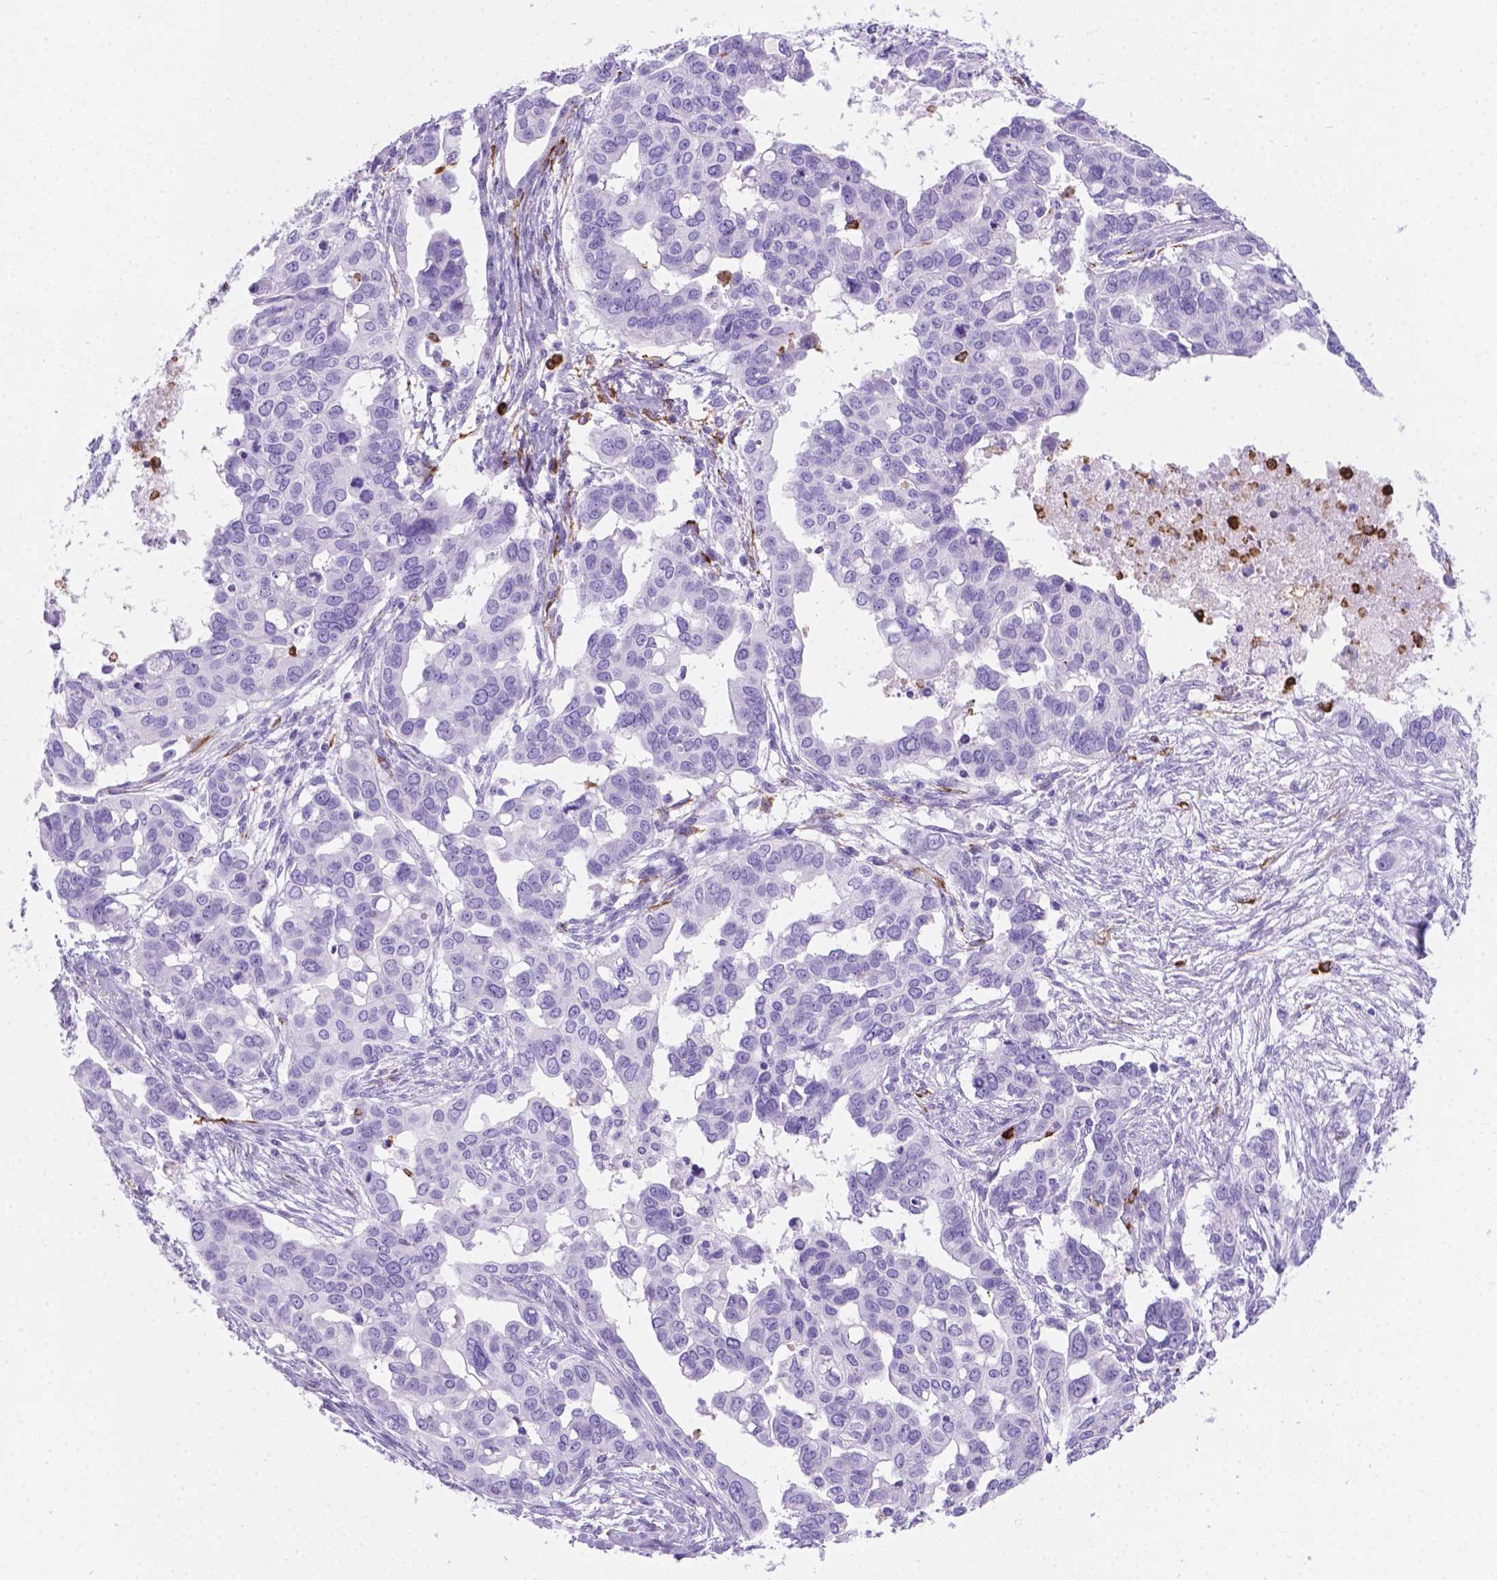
{"staining": {"intensity": "negative", "quantity": "none", "location": "none"}, "tissue": "ovarian cancer", "cell_type": "Tumor cells", "image_type": "cancer", "snomed": [{"axis": "morphology", "description": "Carcinoma, endometroid"}, {"axis": "topography", "description": "Ovary"}], "caption": "DAB immunohistochemical staining of human endometroid carcinoma (ovarian) shows no significant positivity in tumor cells. The staining was performed using DAB to visualize the protein expression in brown, while the nuclei were stained in blue with hematoxylin (Magnification: 20x).", "gene": "MACF1", "patient": {"sex": "female", "age": 78}}